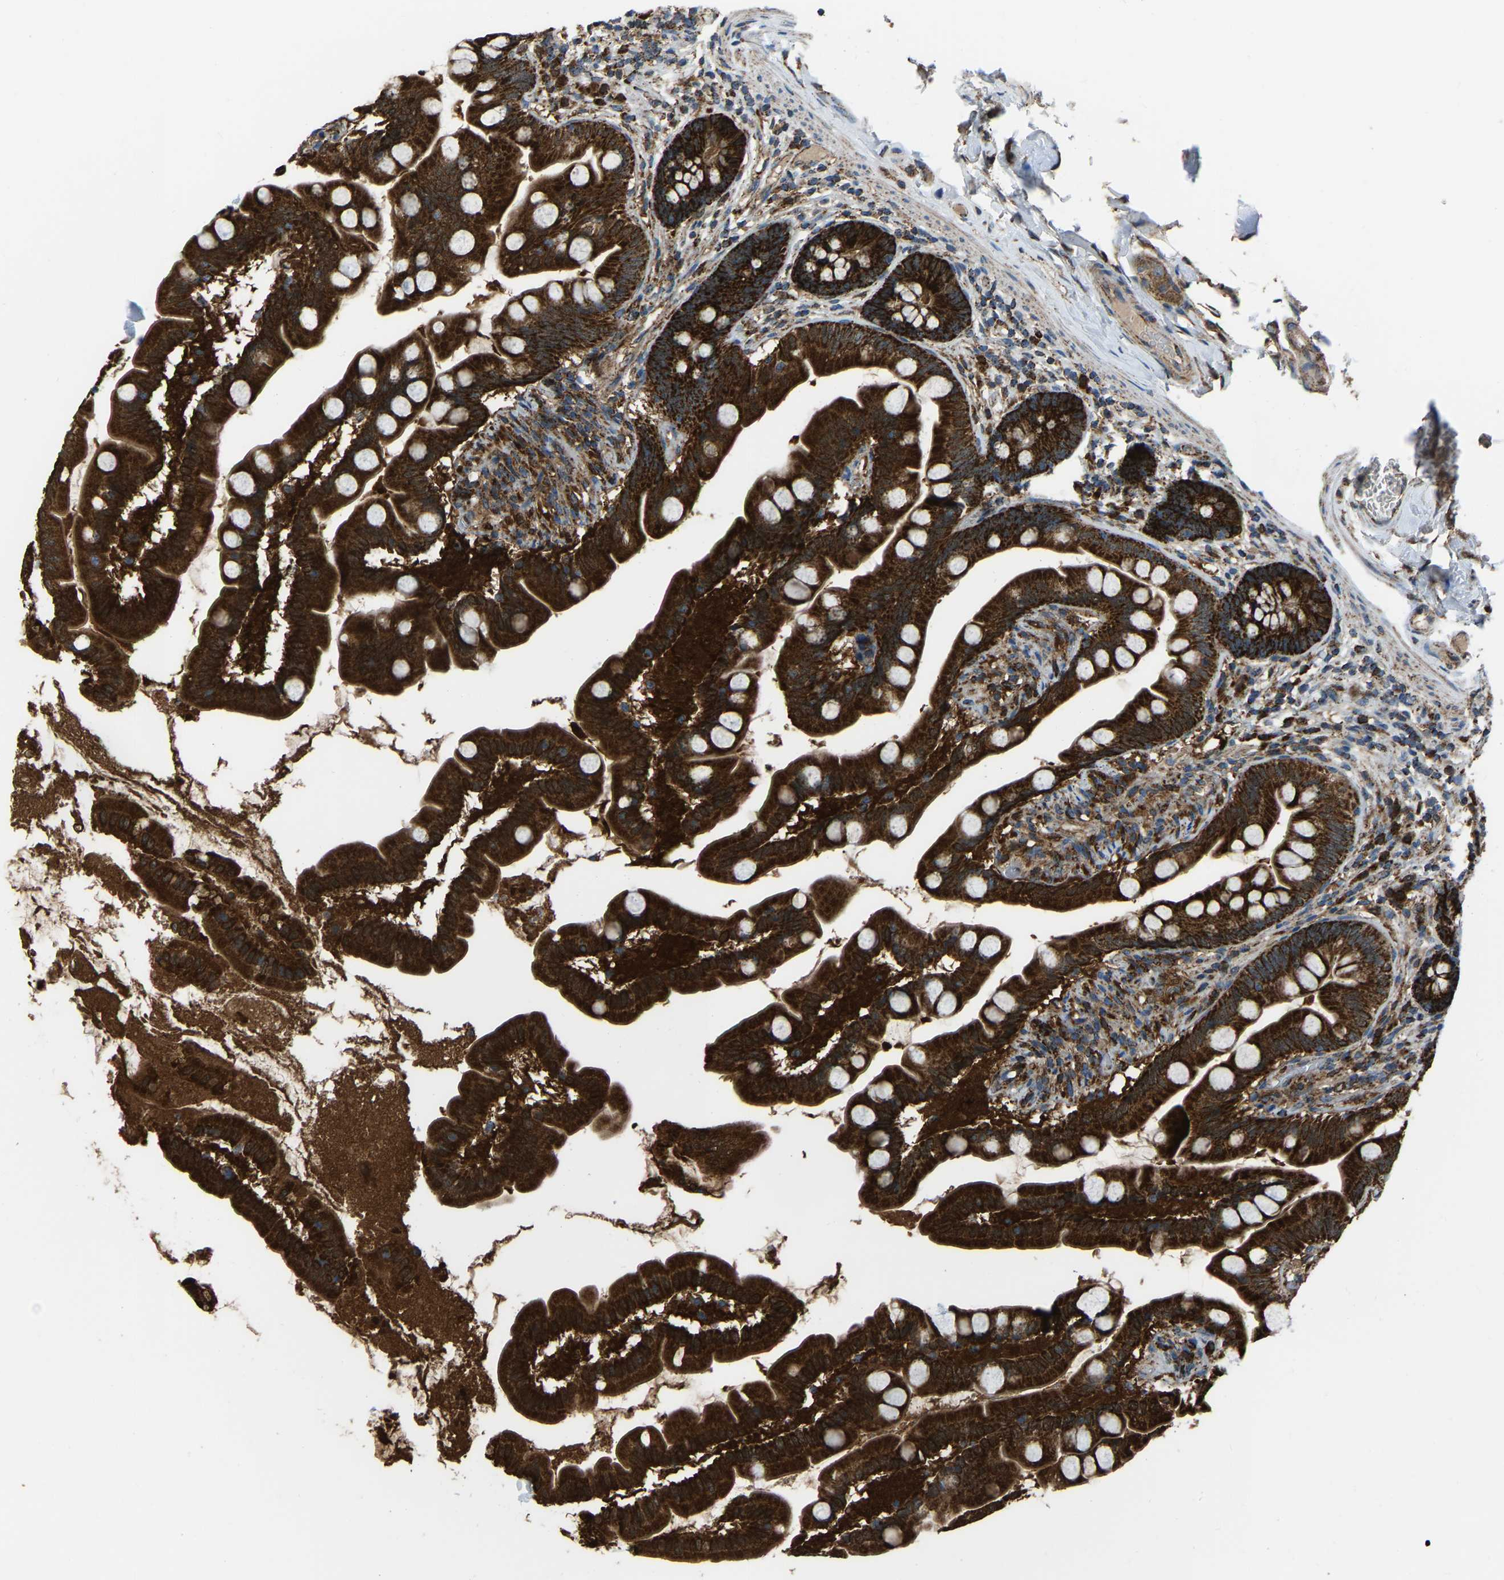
{"staining": {"intensity": "strong", "quantity": ">75%", "location": "cytoplasmic/membranous"}, "tissue": "small intestine", "cell_type": "Glandular cells", "image_type": "normal", "snomed": [{"axis": "morphology", "description": "Normal tissue, NOS"}, {"axis": "topography", "description": "Small intestine"}], "caption": "A micrograph showing strong cytoplasmic/membranous expression in about >75% of glandular cells in unremarkable small intestine, as visualized by brown immunohistochemical staining.", "gene": "AKR1A1", "patient": {"sex": "female", "age": 56}}